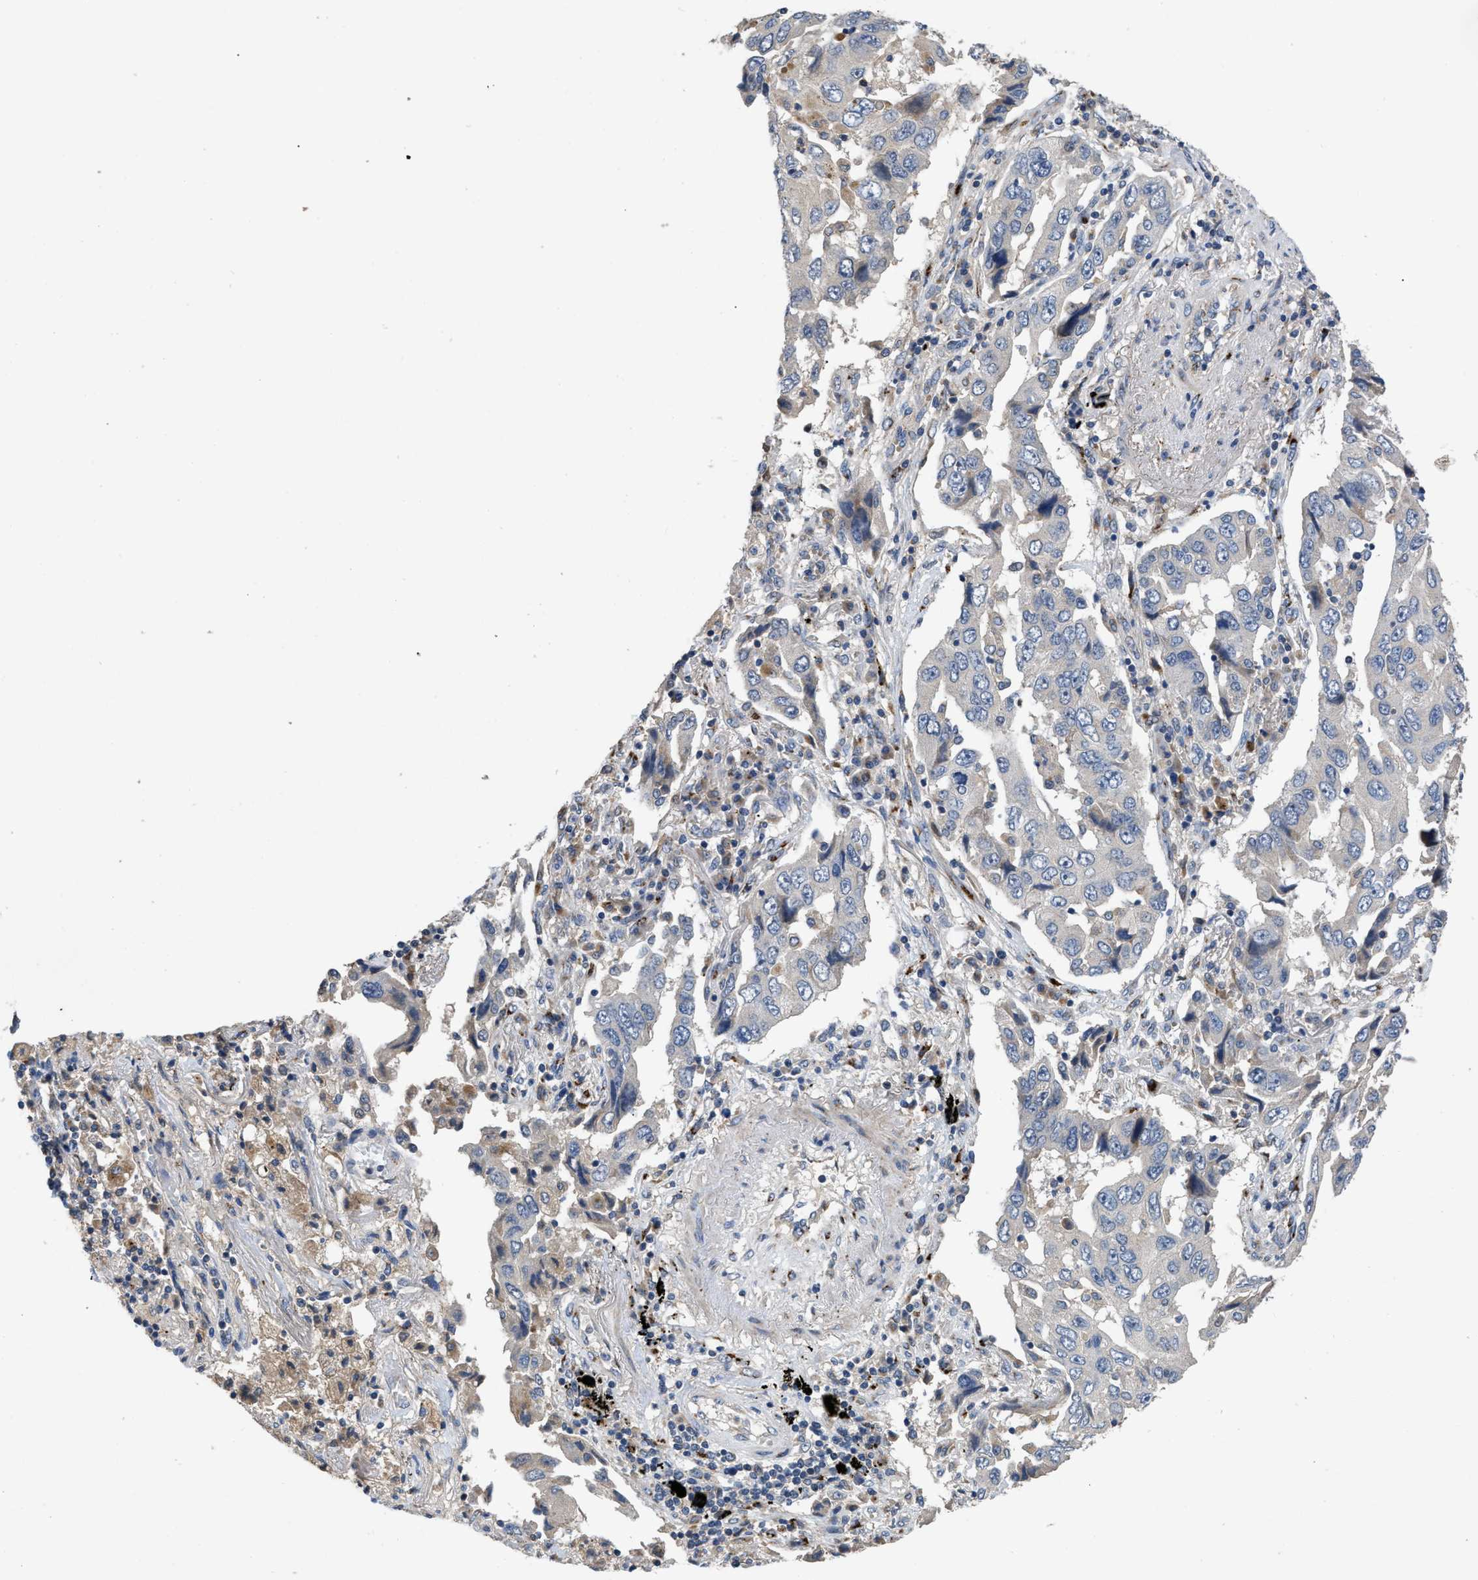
{"staining": {"intensity": "negative", "quantity": "none", "location": "none"}, "tissue": "lung cancer", "cell_type": "Tumor cells", "image_type": "cancer", "snomed": [{"axis": "morphology", "description": "Adenocarcinoma, NOS"}, {"axis": "topography", "description": "Lung"}], "caption": "An immunohistochemistry (IHC) histopathology image of lung adenocarcinoma is shown. There is no staining in tumor cells of lung adenocarcinoma. (Brightfield microscopy of DAB (3,3'-diaminobenzidine) immunohistochemistry at high magnification).", "gene": "SIK2", "patient": {"sex": "female", "age": 65}}